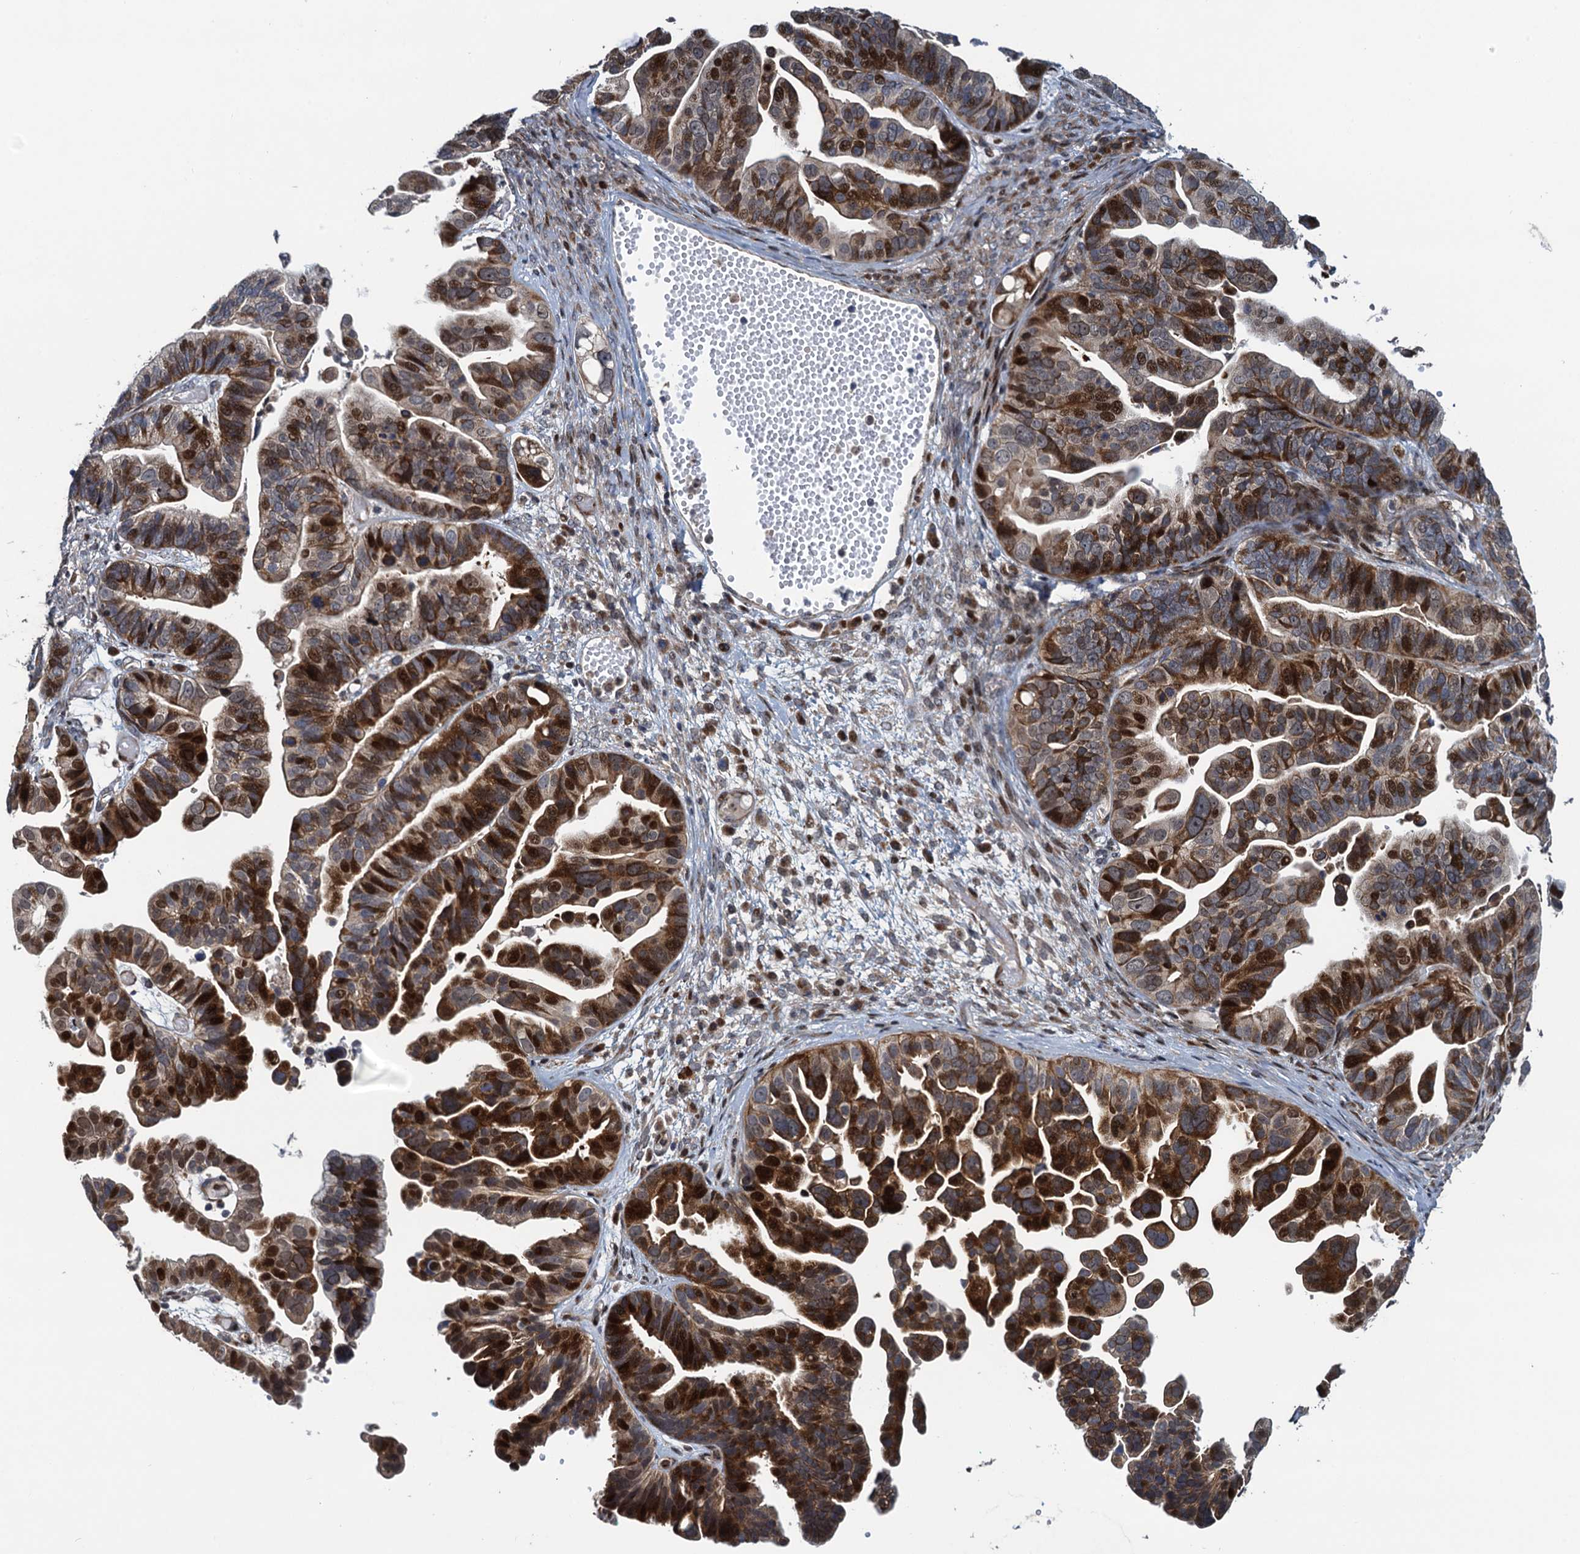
{"staining": {"intensity": "strong", "quantity": "25%-75%", "location": "cytoplasmic/membranous,nuclear"}, "tissue": "ovarian cancer", "cell_type": "Tumor cells", "image_type": "cancer", "snomed": [{"axis": "morphology", "description": "Cystadenocarcinoma, serous, NOS"}, {"axis": "topography", "description": "Ovary"}], "caption": "This image reveals ovarian cancer (serous cystadenocarcinoma) stained with immunohistochemistry to label a protein in brown. The cytoplasmic/membranous and nuclear of tumor cells show strong positivity for the protein. Nuclei are counter-stained blue.", "gene": "ATOSA", "patient": {"sex": "female", "age": 56}}